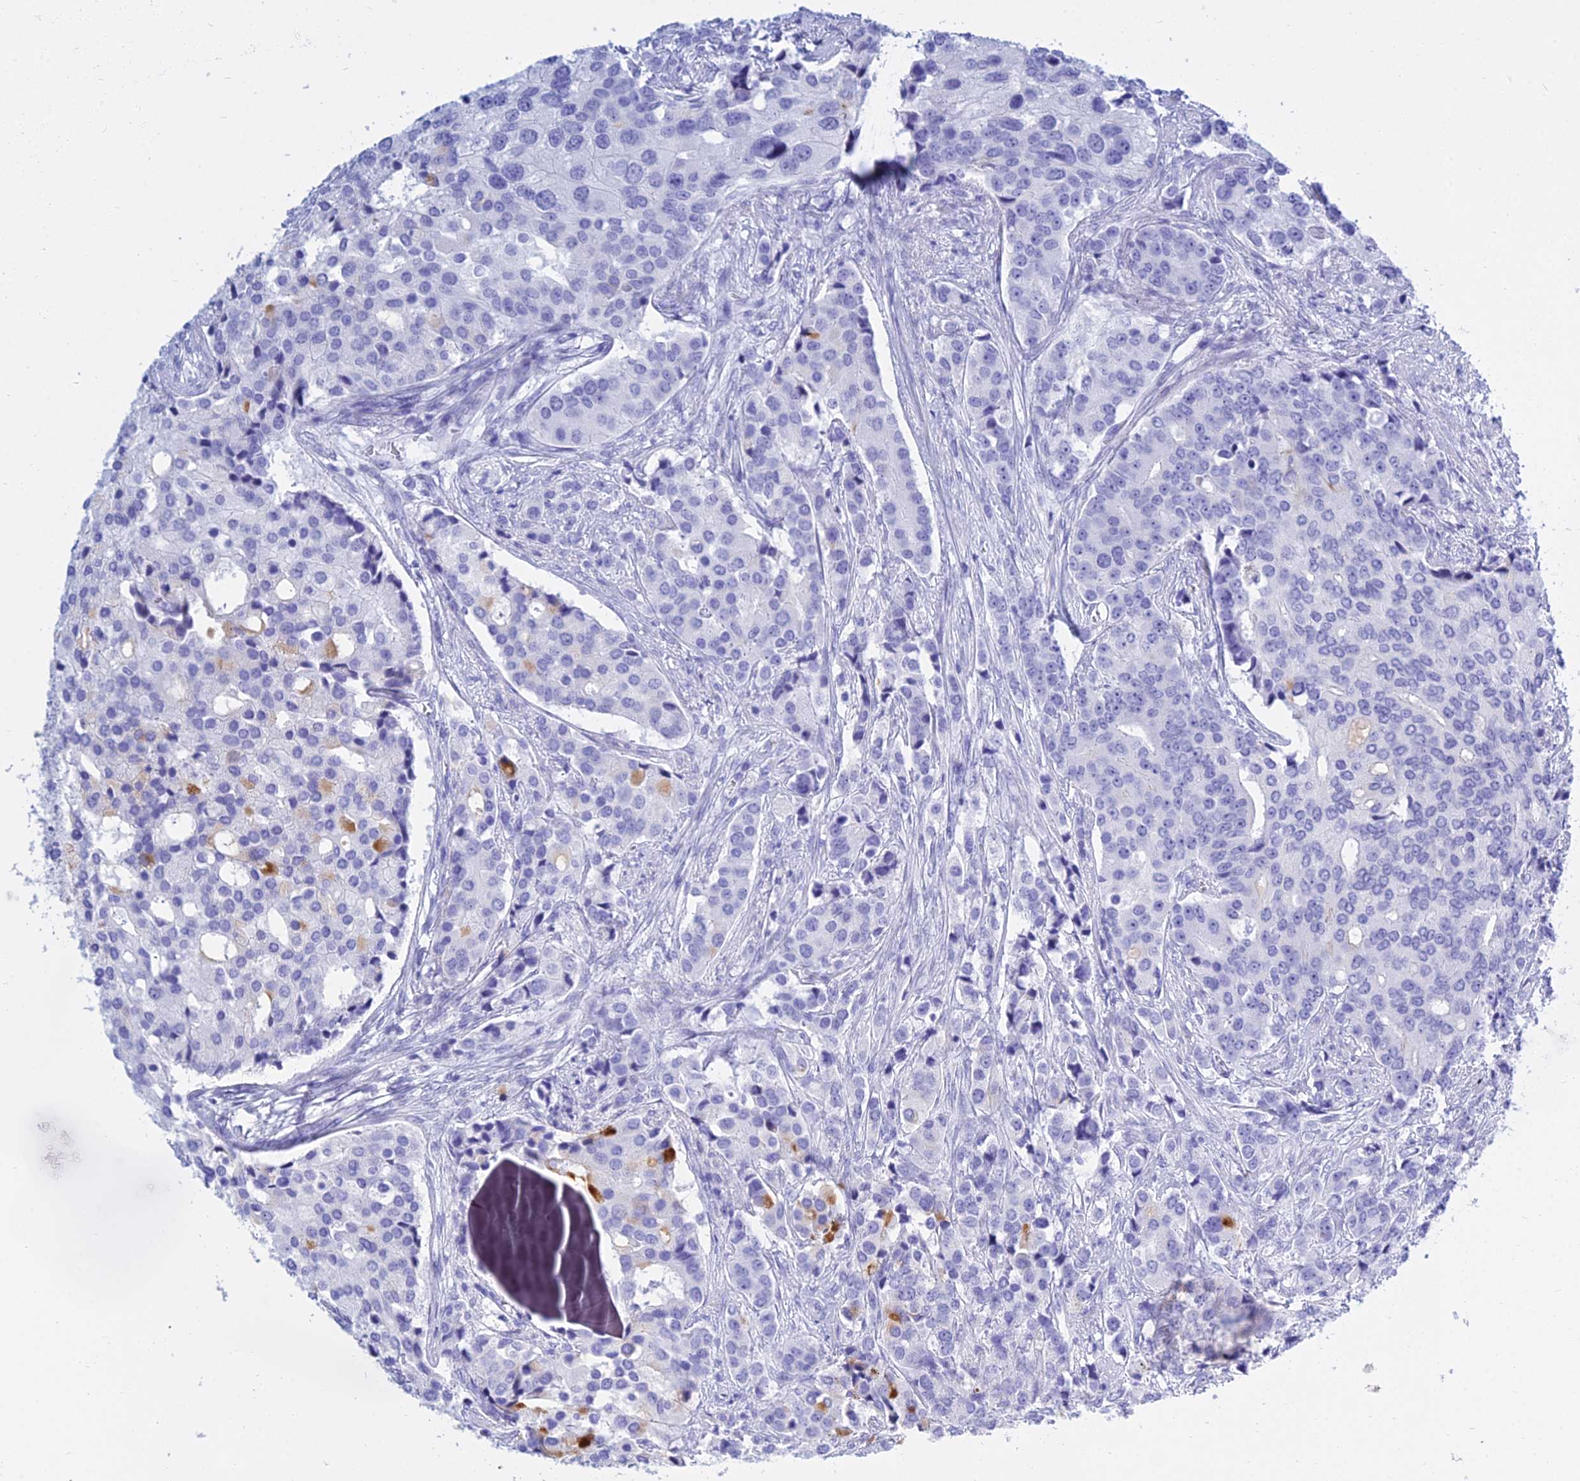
{"staining": {"intensity": "negative", "quantity": "none", "location": "none"}, "tissue": "prostate cancer", "cell_type": "Tumor cells", "image_type": "cancer", "snomed": [{"axis": "morphology", "description": "Adenocarcinoma, High grade"}, {"axis": "topography", "description": "Prostate"}], "caption": "High power microscopy image of an immunohistochemistry photomicrograph of adenocarcinoma (high-grade) (prostate), revealing no significant expression in tumor cells.", "gene": "PATE4", "patient": {"sex": "male", "age": 62}}